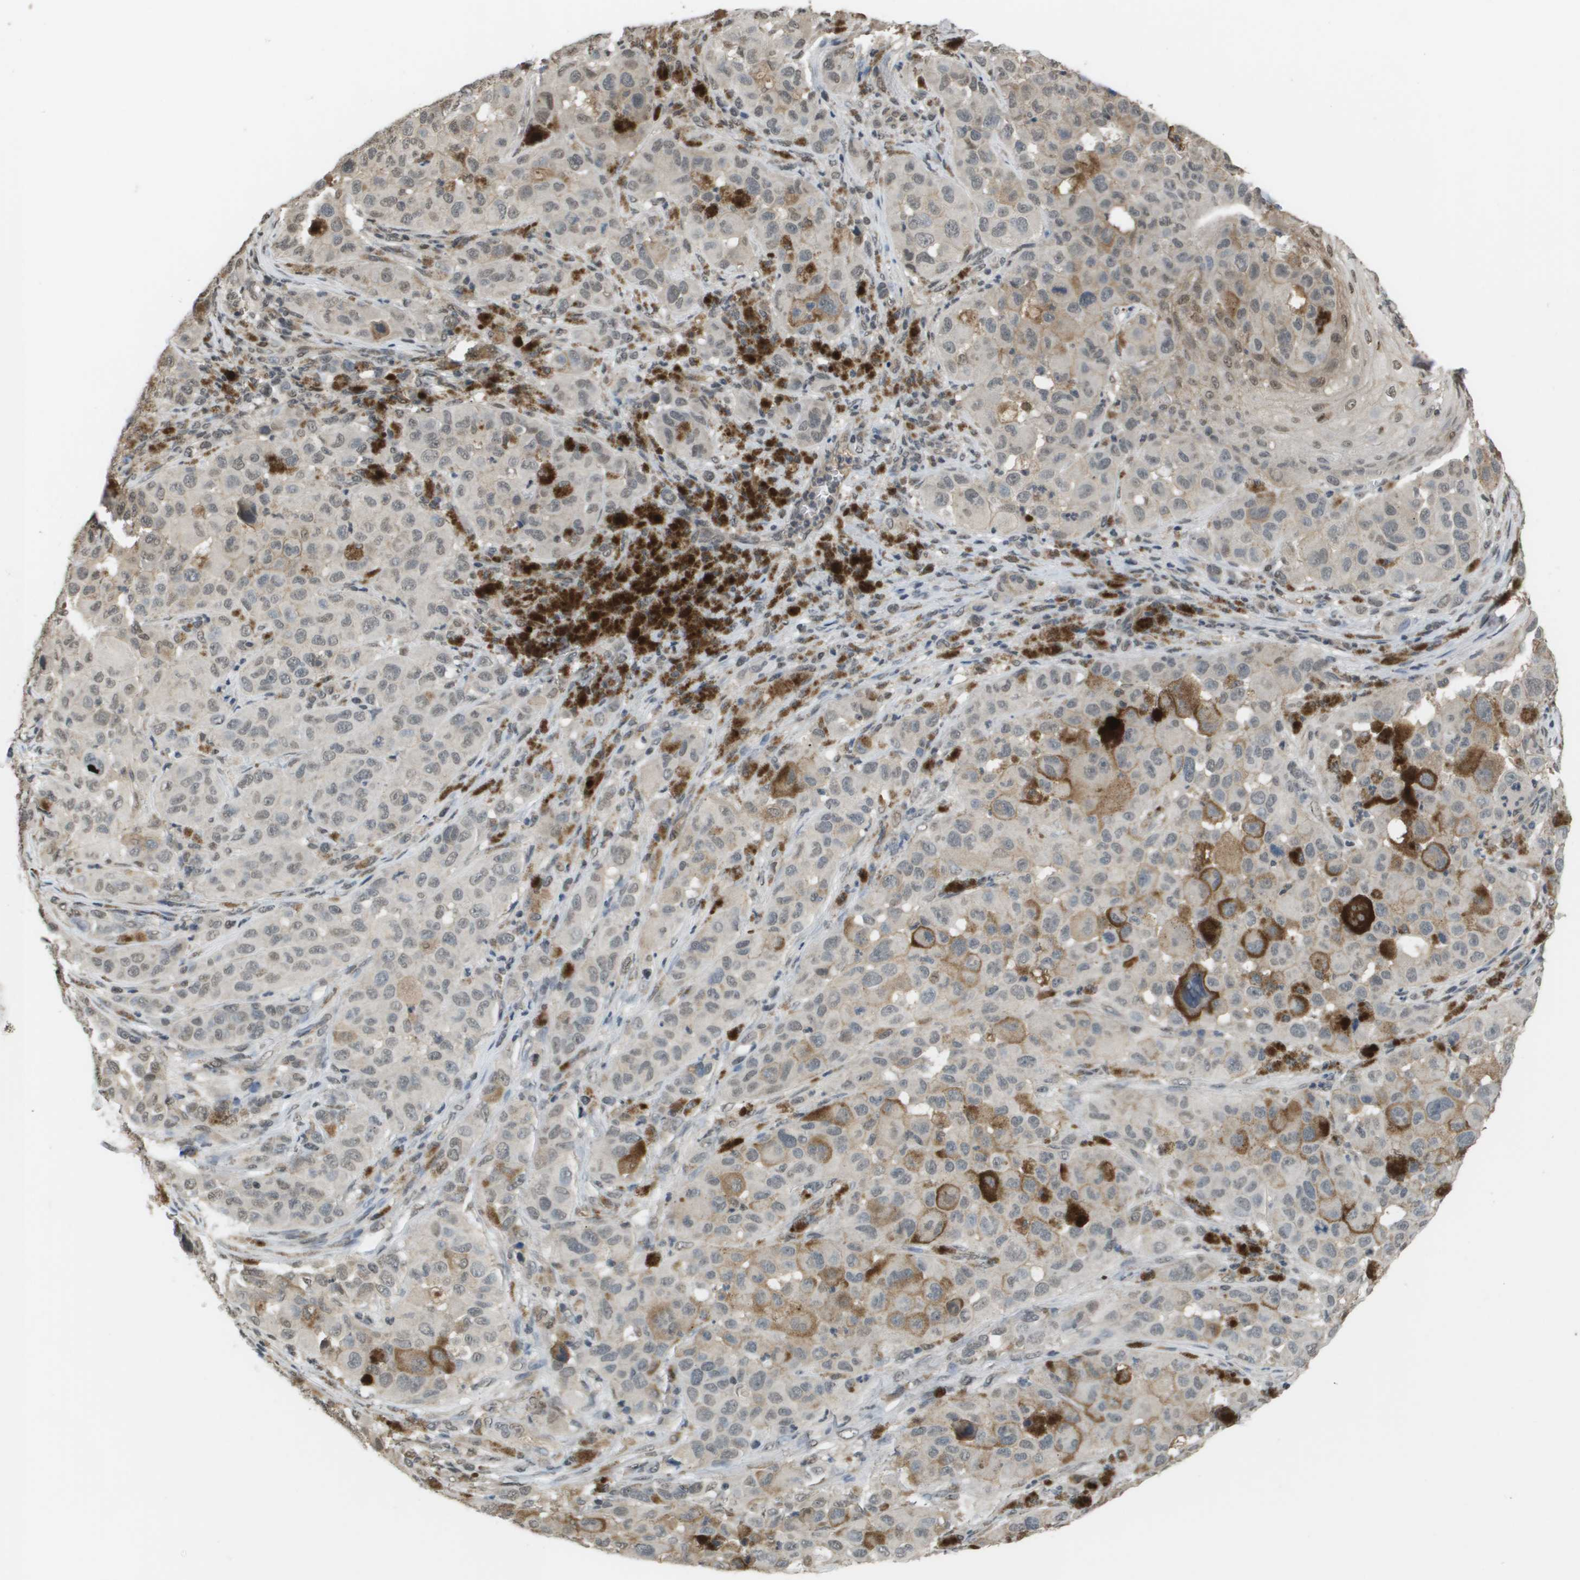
{"staining": {"intensity": "weak", "quantity": "<25%", "location": "cytoplasmic/membranous"}, "tissue": "melanoma", "cell_type": "Tumor cells", "image_type": "cancer", "snomed": [{"axis": "morphology", "description": "Malignant melanoma, NOS"}, {"axis": "topography", "description": "Skin"}], "caption": "A histopathology image of melanoma stained for a protein reveals no brown staining in tumor cells. The staining is performed using DAB (3,3'-diaminobenzidine) brown chromogen with nuclei counter-stained in using hematoxylin.", "gene": "NDRG2", "patient": {"sex": "male", "age": 96}}